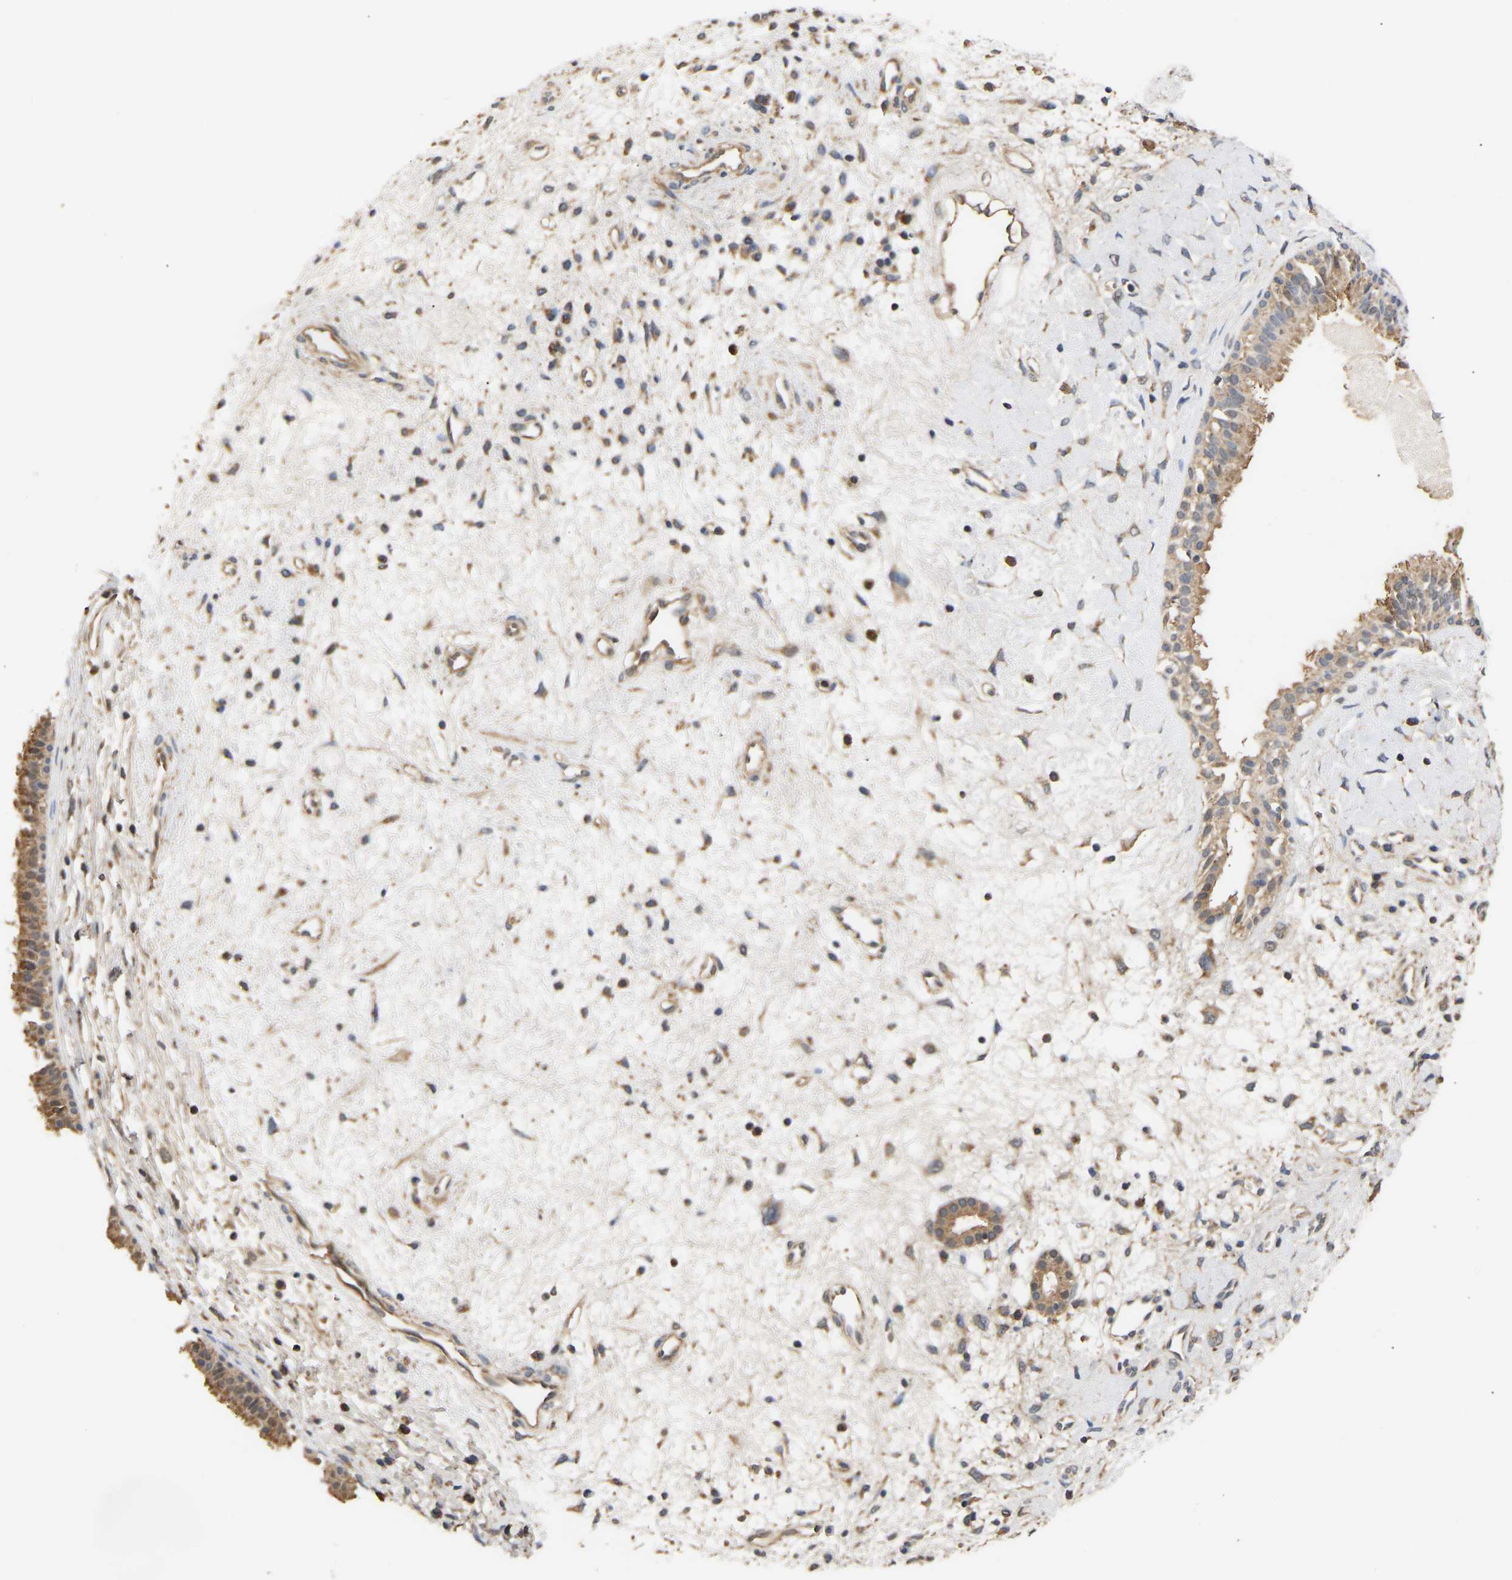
{"staining": {"intensity": "moderate", "quantity": ">75%", "location": "cytoplasmic/membranous"}, "tissue": "nasopharynx", "cell_type": "Respiratory epithelial cells", "image_type": "normal", "snomed": [{"axis": "morphology", "description": "Normal tissue, NOS"}, {"axis": "topography", "description": "Nasopharynx"}], "caption": "The image shows staining of benign nasopharynx, revealing moderate cytoplasmic/membranous protein staining (brown color) within respiratory epithelial cells. (Stains: DAB in brown, nuclei in blue, Microscopy: brightfield microscopy at high magnification).", "gene": "ZNF26", "patient": {"sex": "male", "age": 22}}